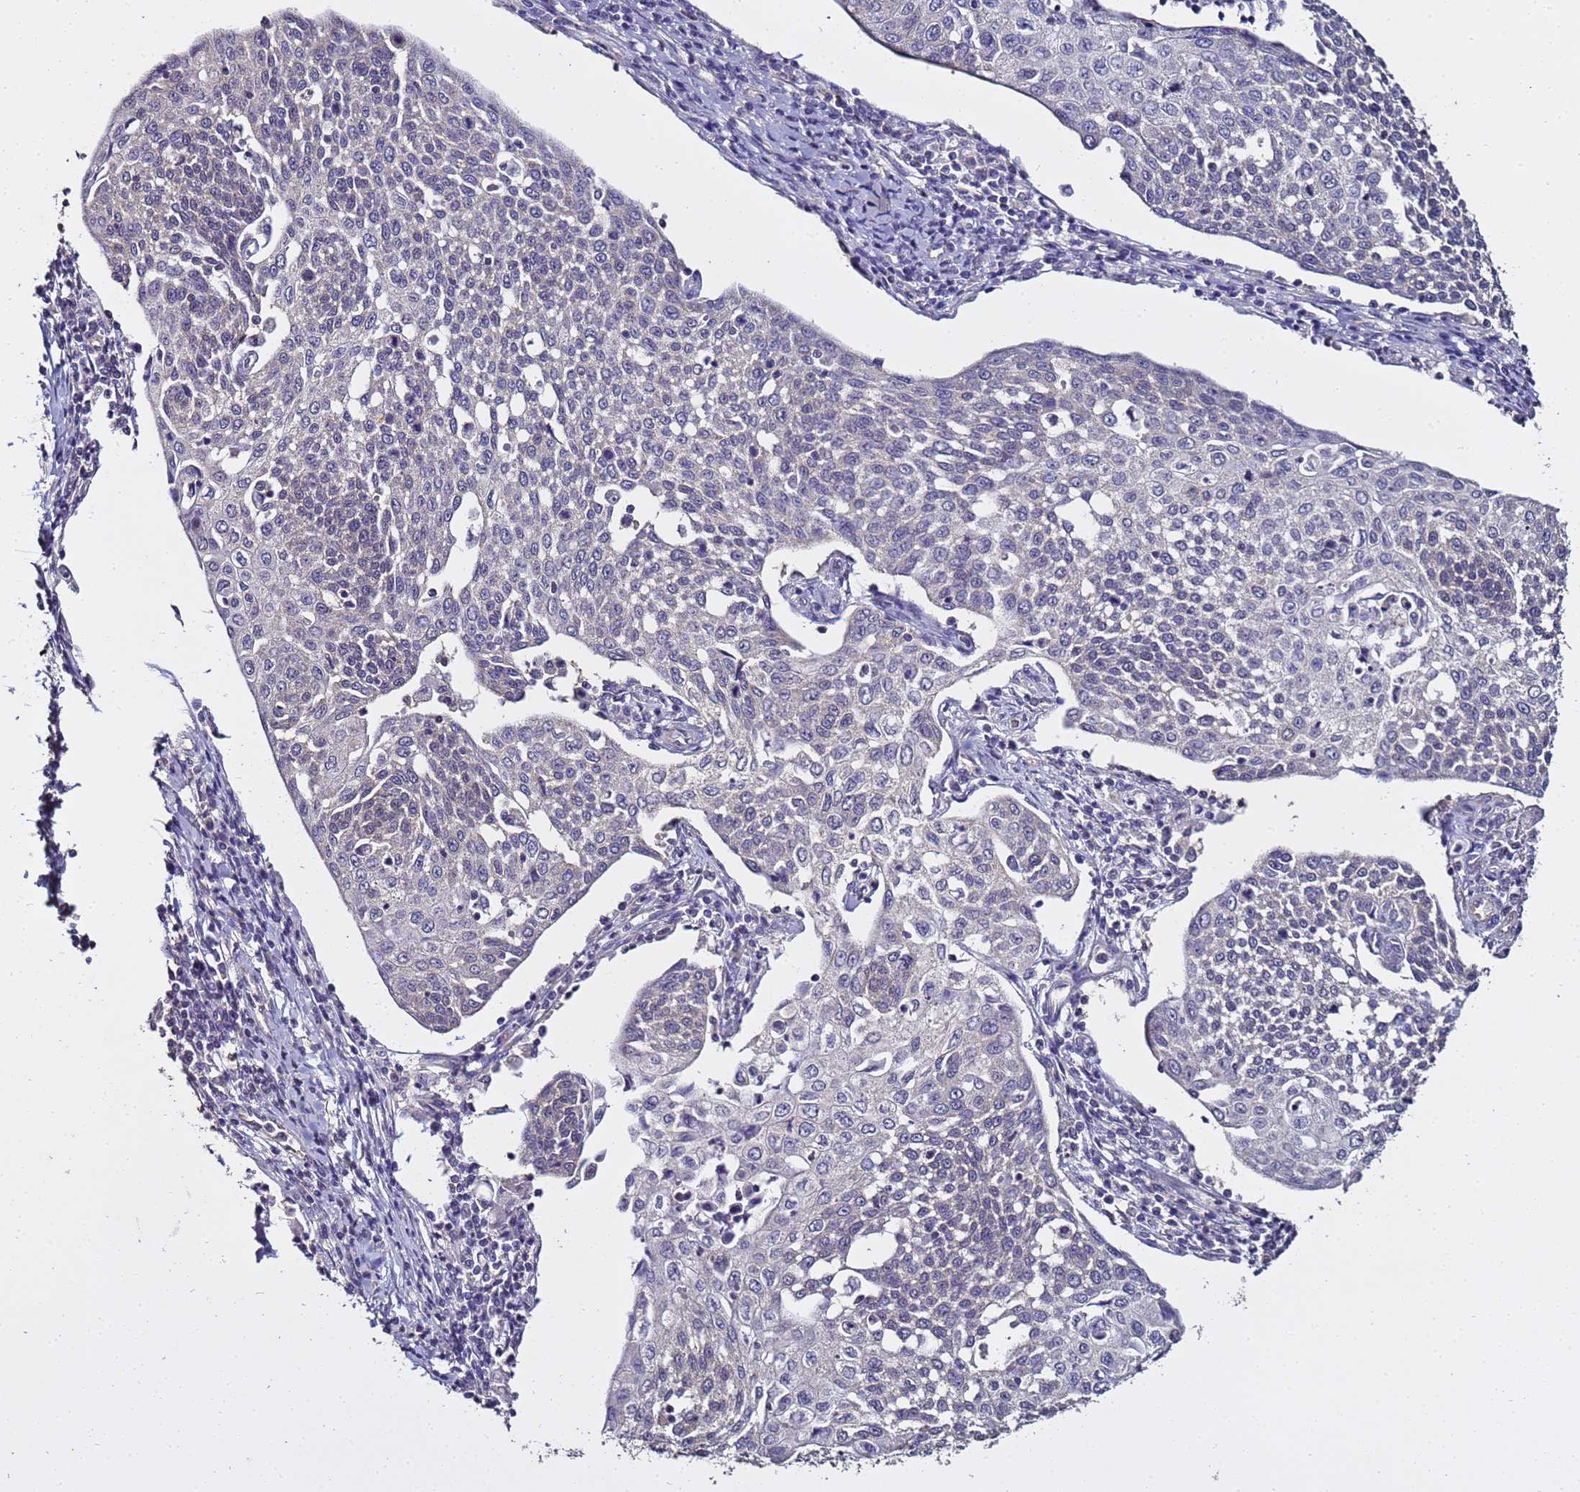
{"staining": {"intensity": "negative", "quantity": "none", "location": "none"}, "tissue": "cervical cancer", "cell_type": "Tumor cells", "image_type": "cancer", "snomed": [{"axis": "morphology", "description": "Squamous cell carcinoma, NOS"}, {"axis": "topography", "description": "Cervix"}], "caption": "Histopathology image shows no protein expression in tumor cells of cervical cancer tissue.", "gene": "ENOPH1", "patient": {"sex": "female", "age": 34}}